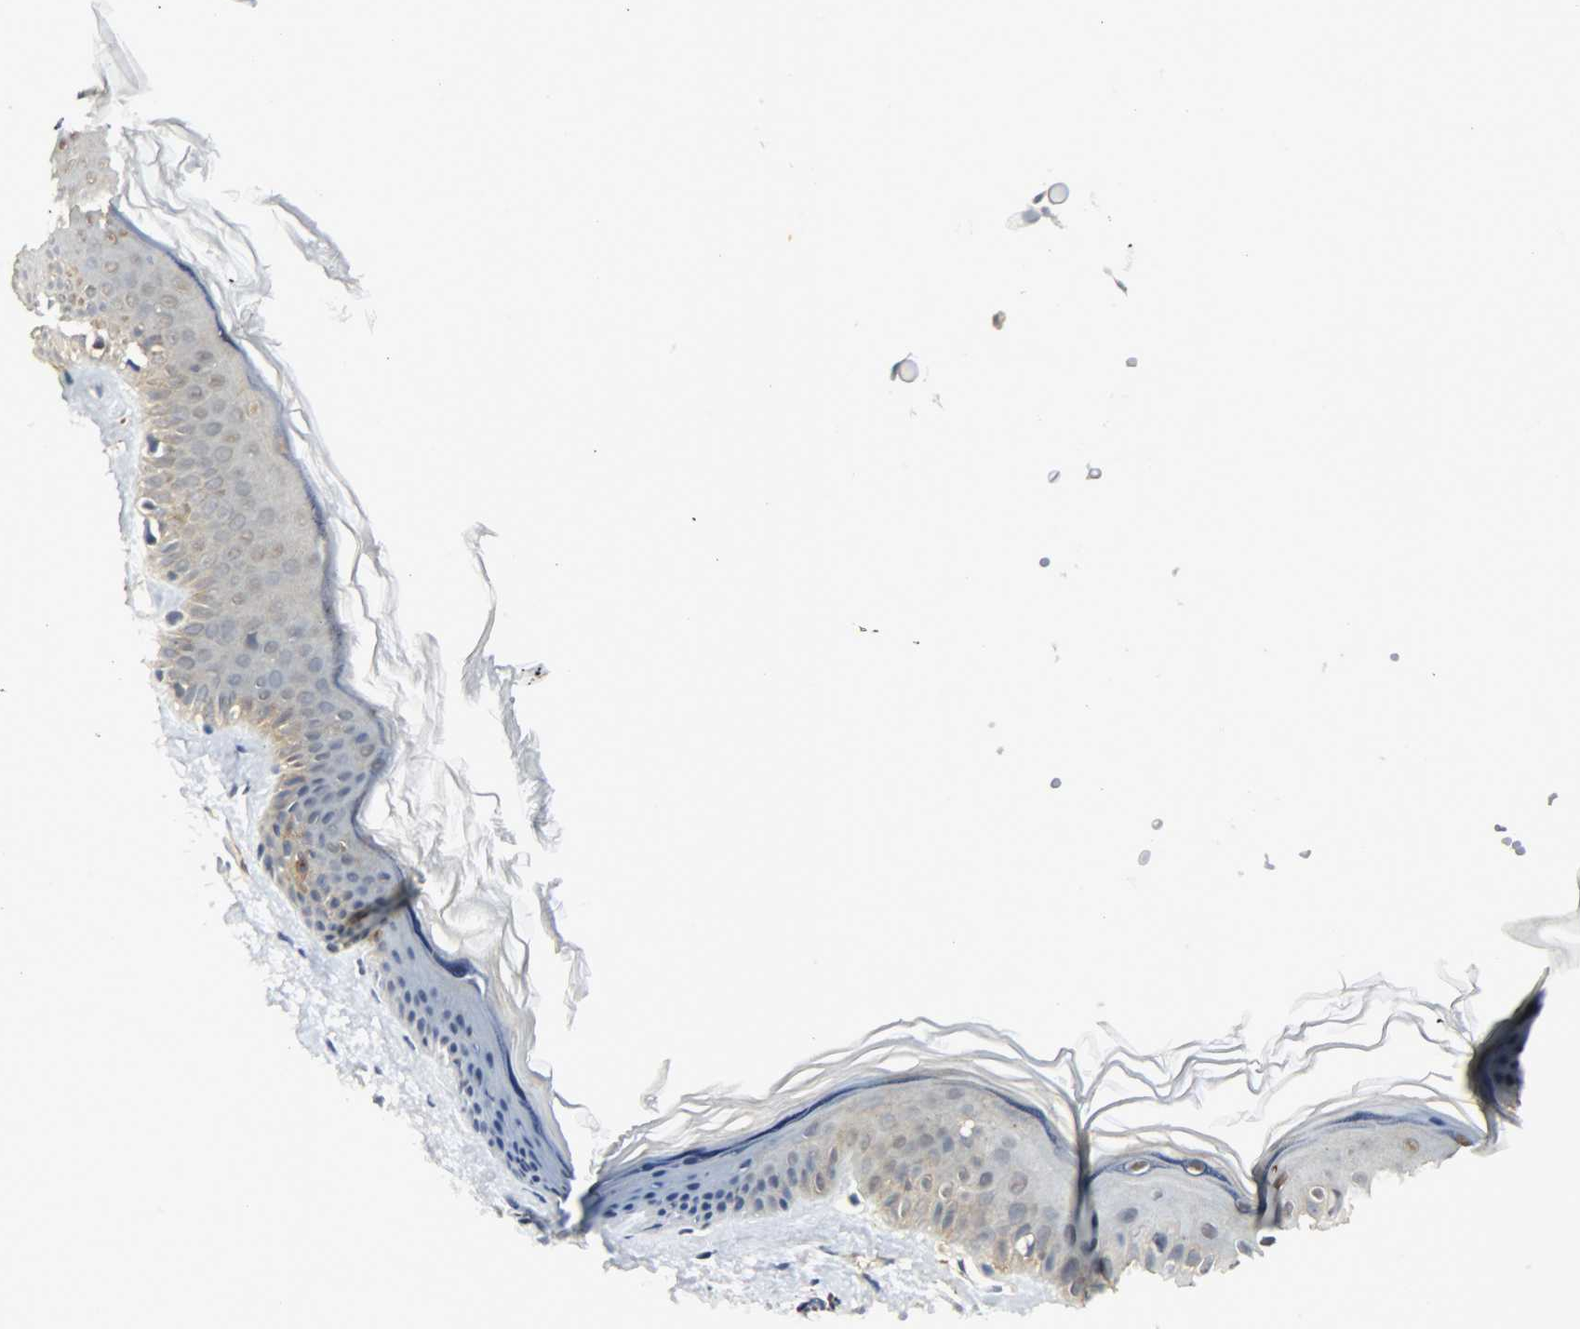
{"staining": {"intensity": "negative", "quantity": "none", "location": "none"}, "tissue": "skin", "cell_type": "Fibroblasts", "image_type": "normal", "snomed": [{"axis": "morphology", "description": "Normal tissue, NOS"}, {"axis": "topography", "description": "Skin"}], "caption": "Micrograph shows no protein positivity in fibroblasts of normal skin. (Immunohistochemistry, brightfield microscopy, high magnification).", "gene": "CD4", "patient": {"sex": "female", "age": 56}}